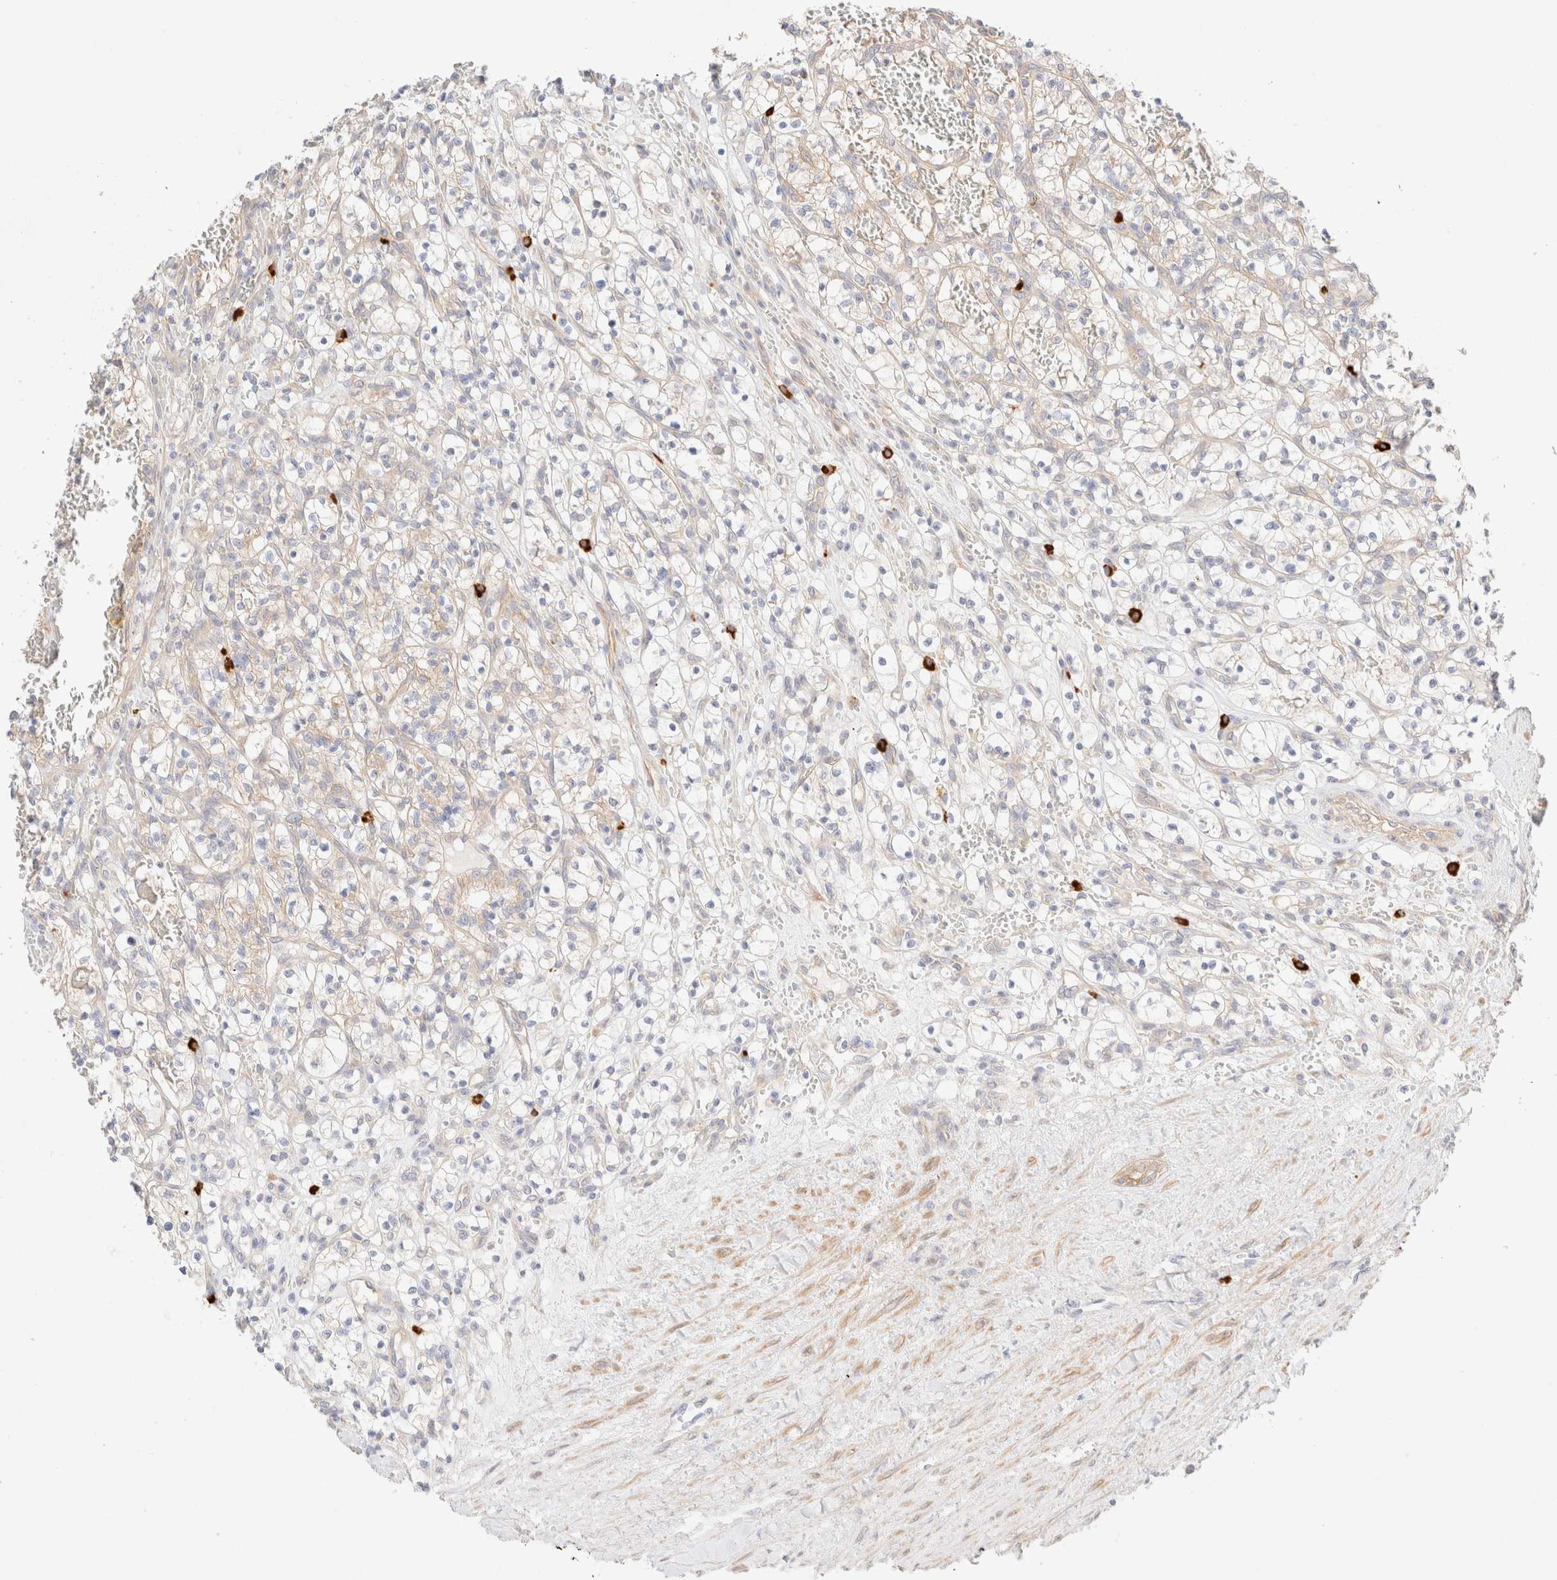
{"staining": {"intensity": "negative", "quantity": "none", "location": "none"}, "tissue": "renal cancer", "cell_type": "Tumor cells", "image_type": "cancer", "snomed": [{"axis": "morphology", "description": "Adenocarcinoma, NOS"}, {"axis": "topography", "description": "Kidney"}], "caption": "This is an IHC histopathology image of adenocarcinoma (renal). There is no expression in tumor cells.", "gene": "NIBAN2", "patient": {"sex": "female", "age": 57}}